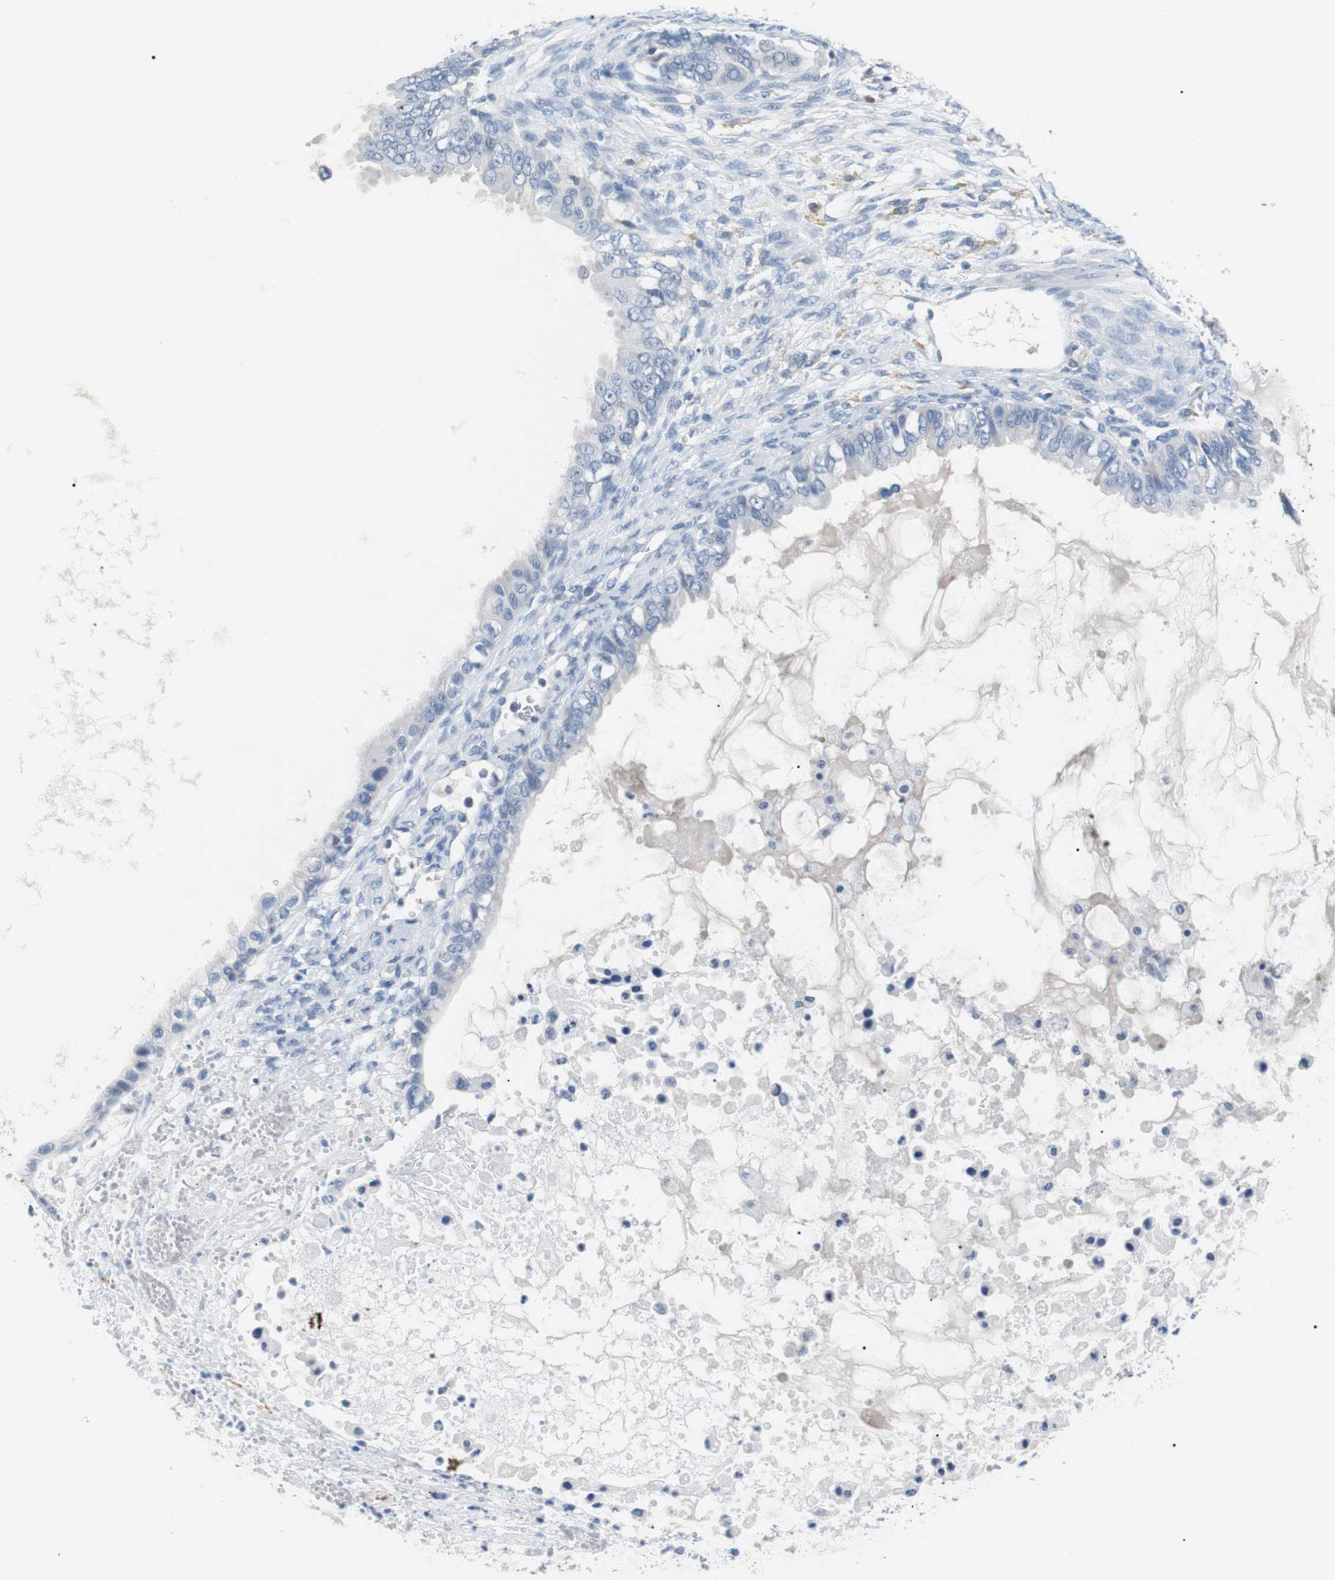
{"staining": {"intensity": "negative", "quantity": "none", "location": "none"}, "tissue": "ovarian cancer", "cell_type": "Tumor cells", "image_type": "cancer", "snomed": [{"axis": "morphology", "description": "Cystadenocarcinoma, mucinous, NOS"}, {"axis": "topography", "description": "Ovary"}], "caption": "Tumor cells show no significant protein positivity in ovarian mucinous cystadenocarcinoma.", "gene": "FCGRT", "patient": {"sex": "female", "age": 80}}